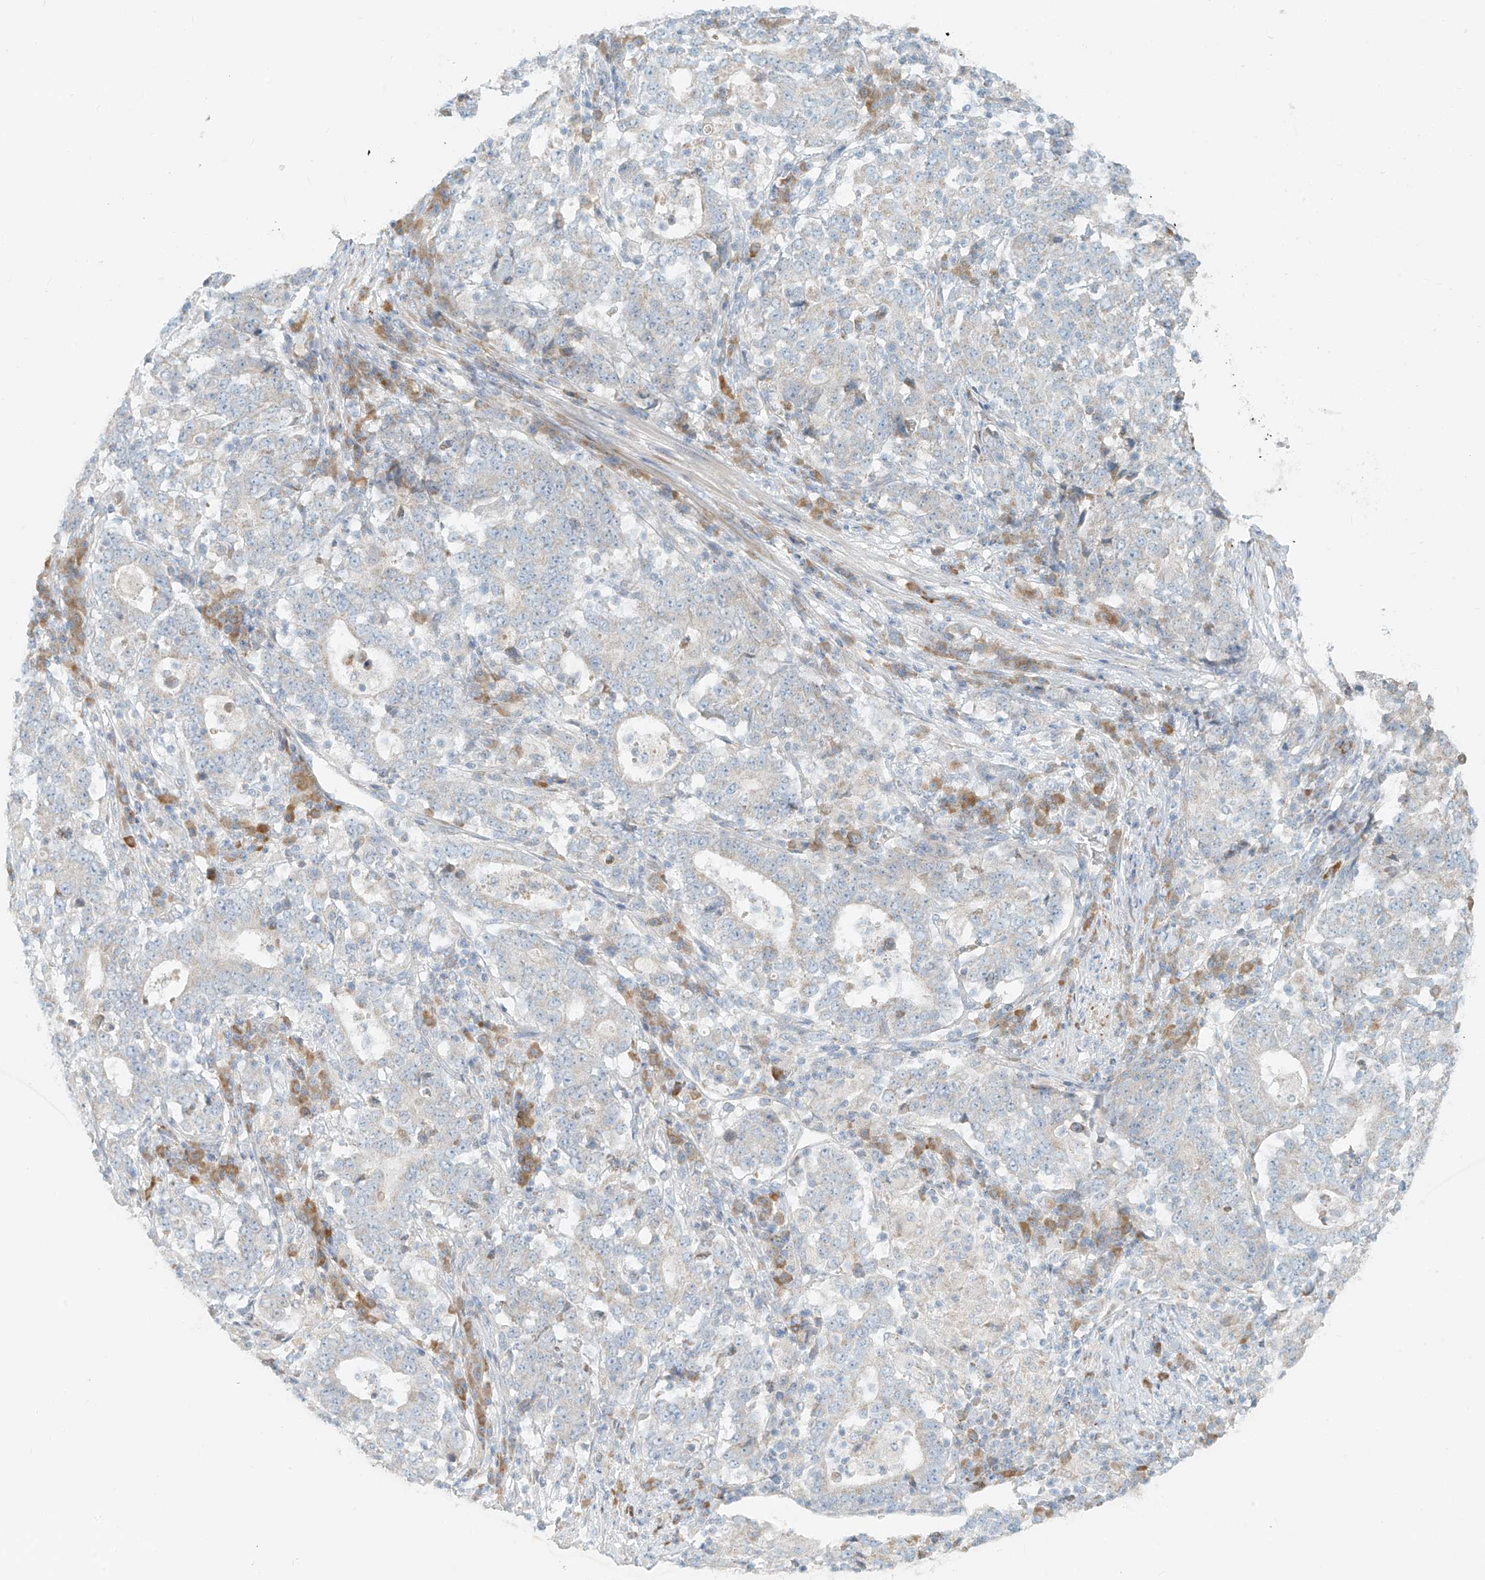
{"staining": {"intensity": "negative", "quantity": "none", "location": "none"}, "tissue": "stomach cancer", "cell_type": "Tumor cells", "image_type": "cancer", "snomed": [{"axis": "morphology", "description": "Adenocarcinoma, NOS"}, {"axis": "topography", "description": "Stomach"}], "caption": "This is an IHC photomicrograph of human stomach adenocarcinoma. There is no expression in tumor cells.", "gene": "UST", "patient": {"sex": "male", "age": 59}}